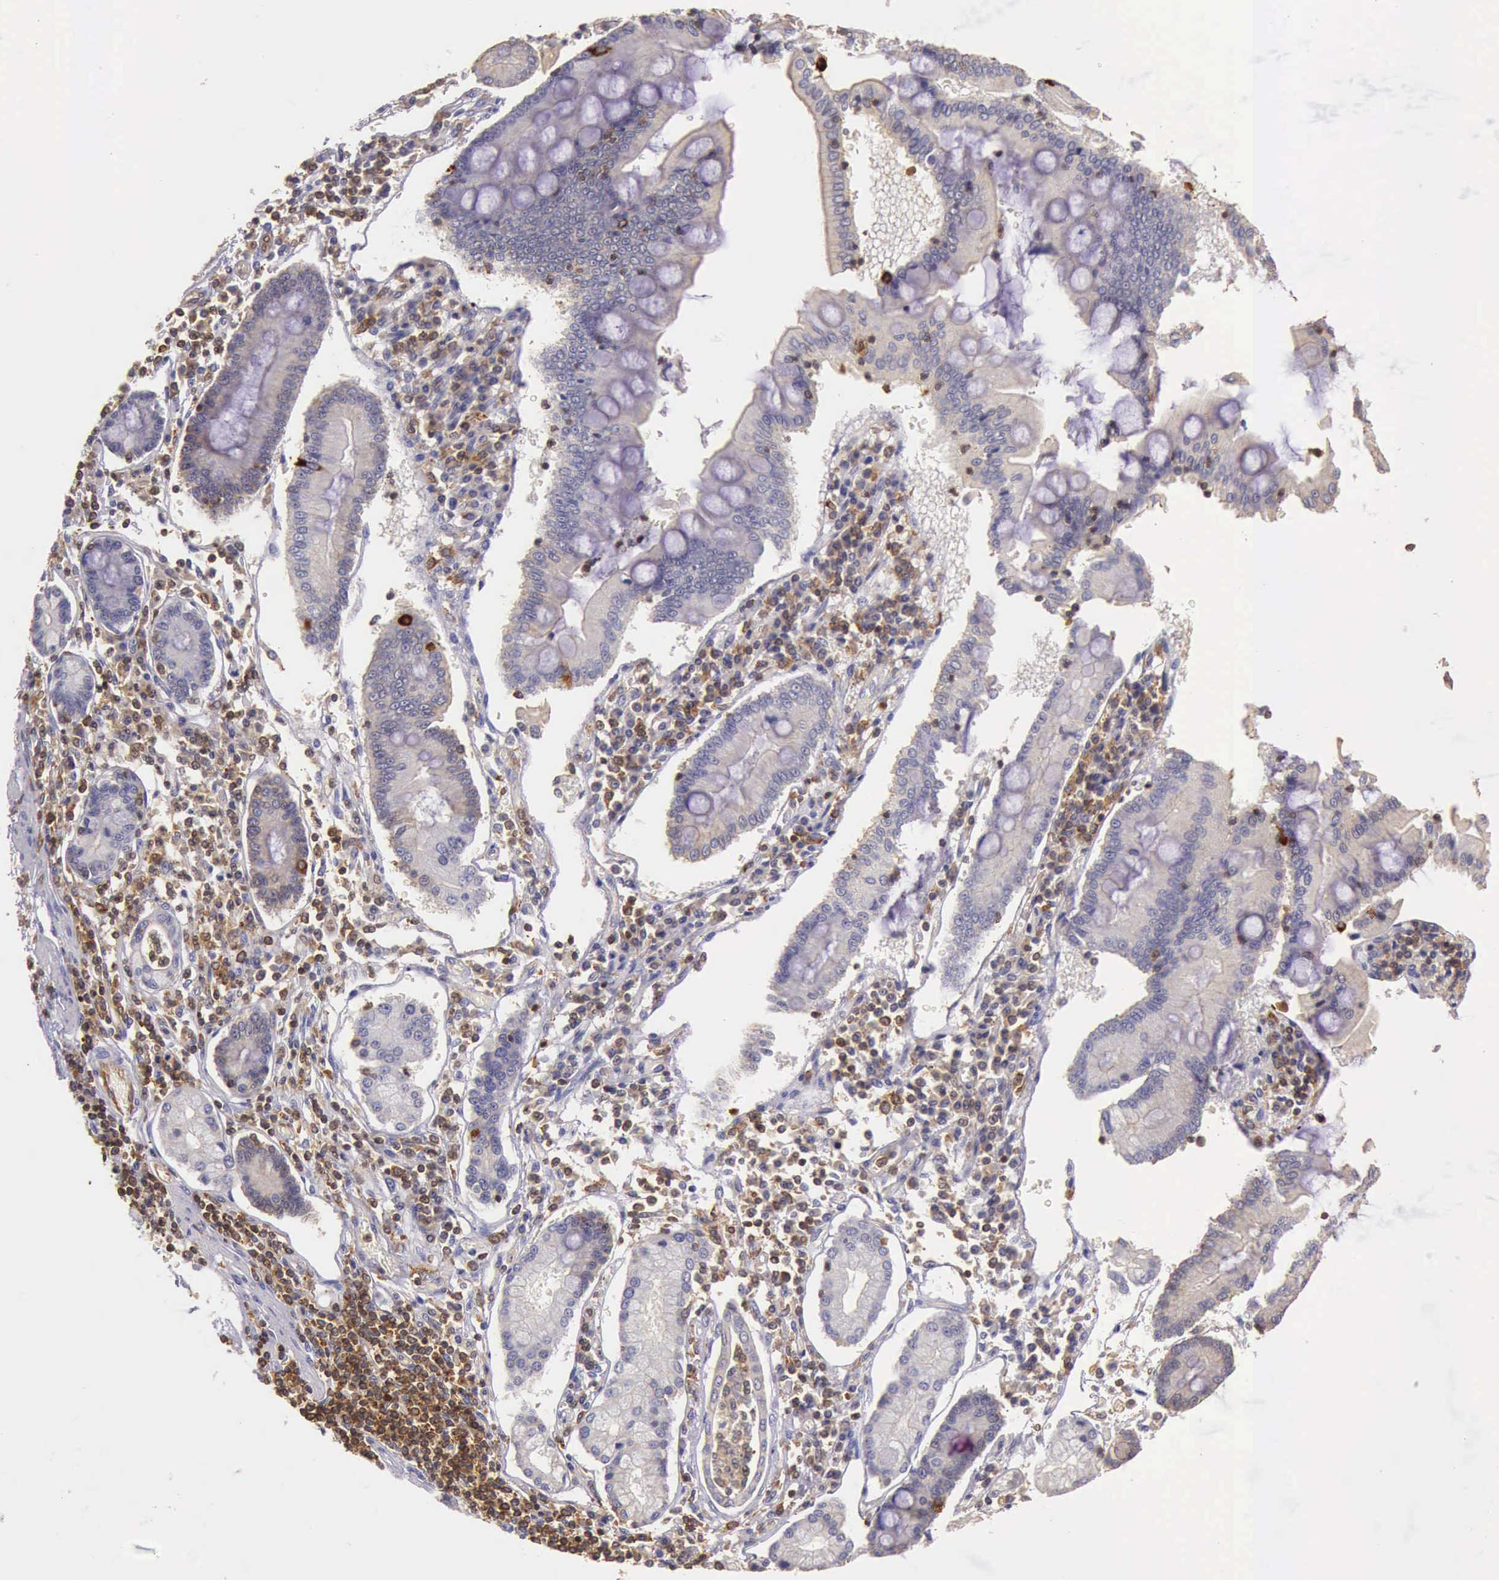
{"staining": {"intensity": "weak", "quantity": "25%-75%", "location": "cytoplasmic/membranous"}, "tissue": "pancreatic cancer", "cell_type": "Tumor cells", "image_type": "cancer", "snomed": [{"axis": "morphology", "description": "Adenocarcinoma, NOS"}, {"axis": "topography", "description": "Pancreas"}], "caption": "This is an image of immunohistochemistry staining of adenocarcinoma (pancreatic), which shows weak positivity in the cytoplasmic/membranous of tumor cells.", "gene": "ARHGAP4", "patient": {"sex": "female", "age": 57}}